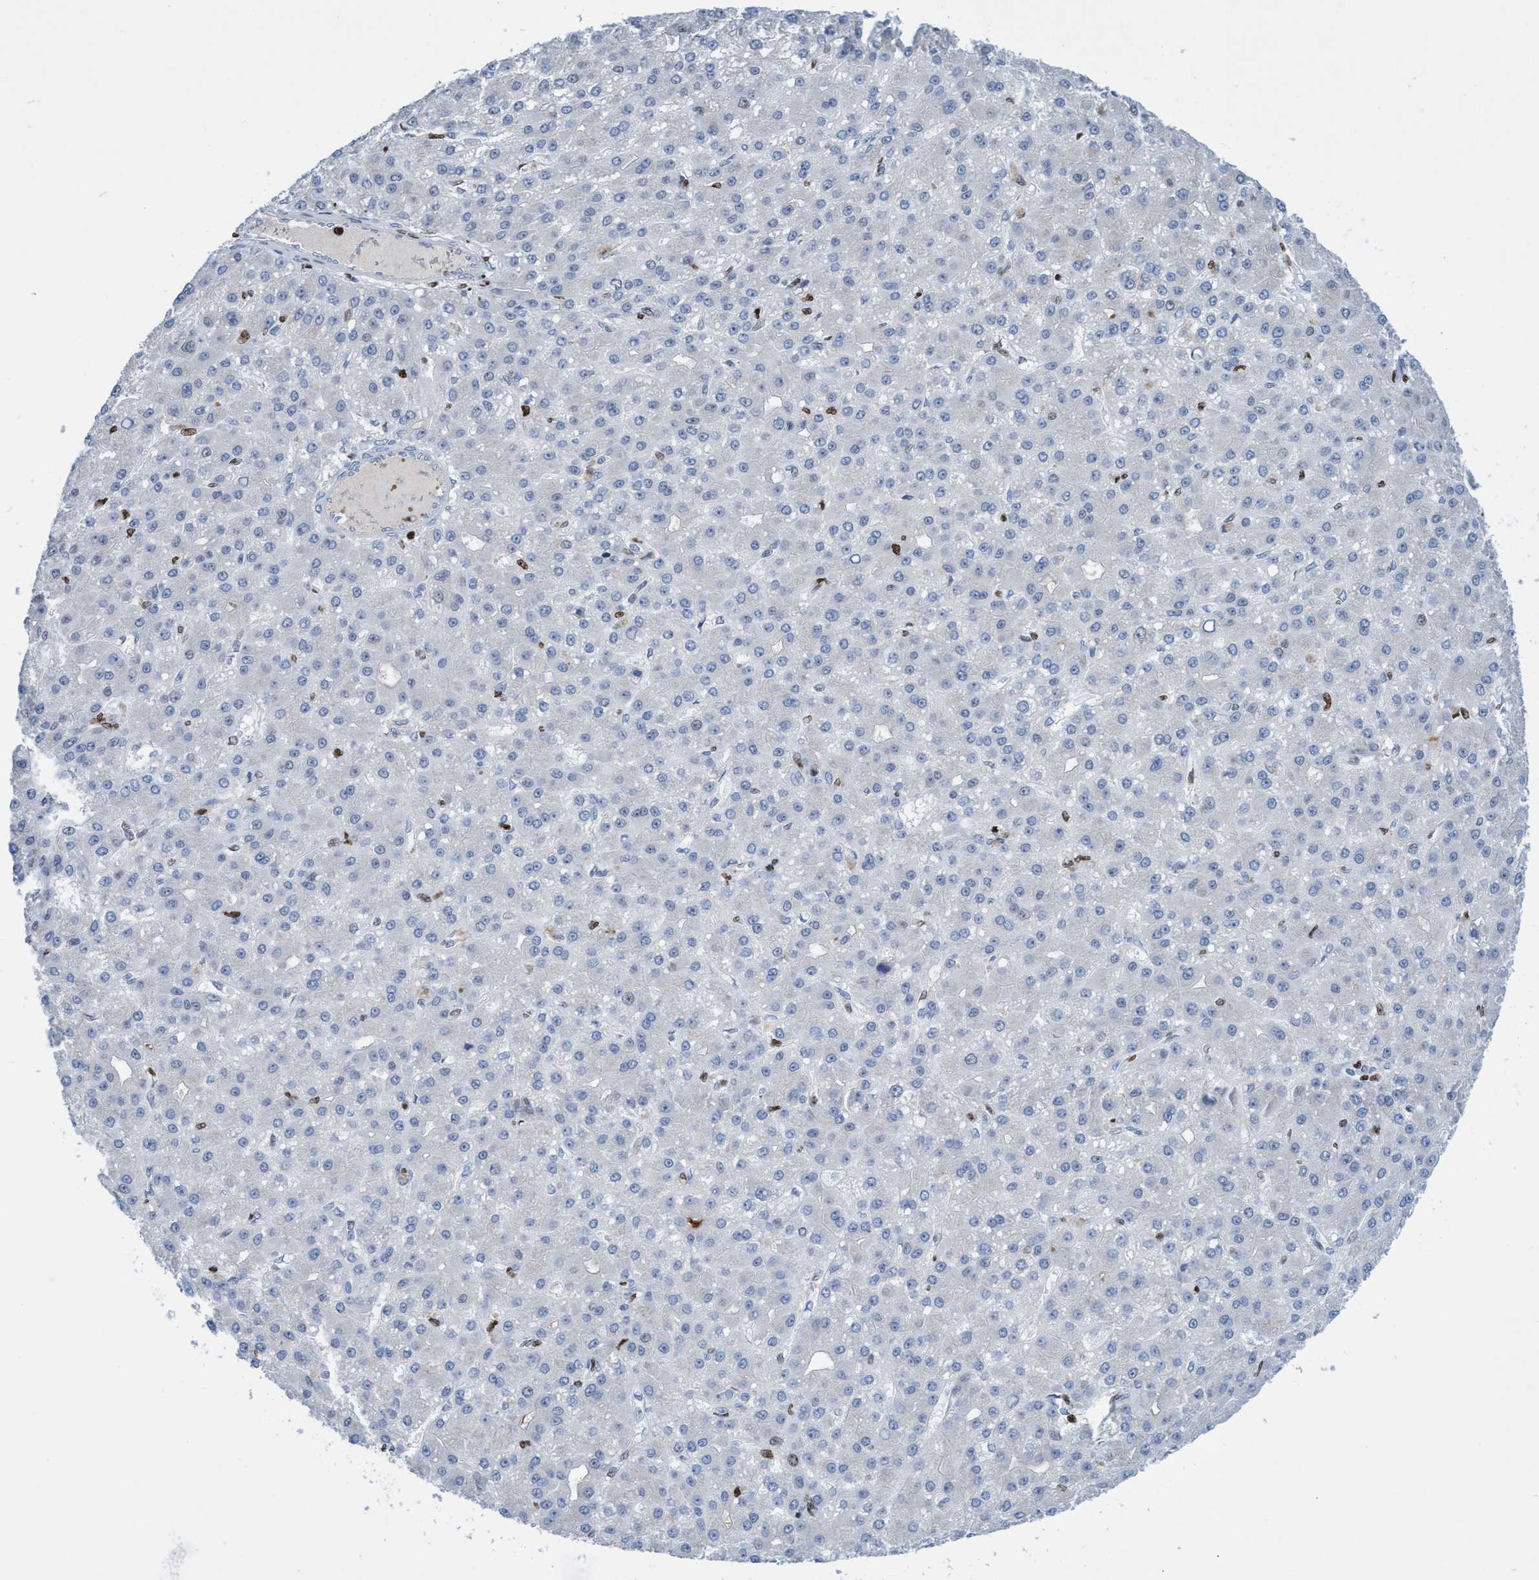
{"staining": {"intensity": "negative", "quantity": "none", "location": "none"}, "tissue": "liver cancer", "cell_type": "Tumor cells", "image_type": "cancer", "snomed": [{"axis": "morphology", "description": "Carcinoma, Hepatocellular, NOS"}, {"axis": "topography", "description": "Liver"}], "caption": "There is no significant staining in tumor cells of hepatocellular carcinoma (liver). (DAB (3,3'-diaminobenzidine) immunohistochemistry (IHC) visualized using brightfield microscopy, high magnification).", "gene": "CBX2", "patient": {"sex": "male", "age": 67}}